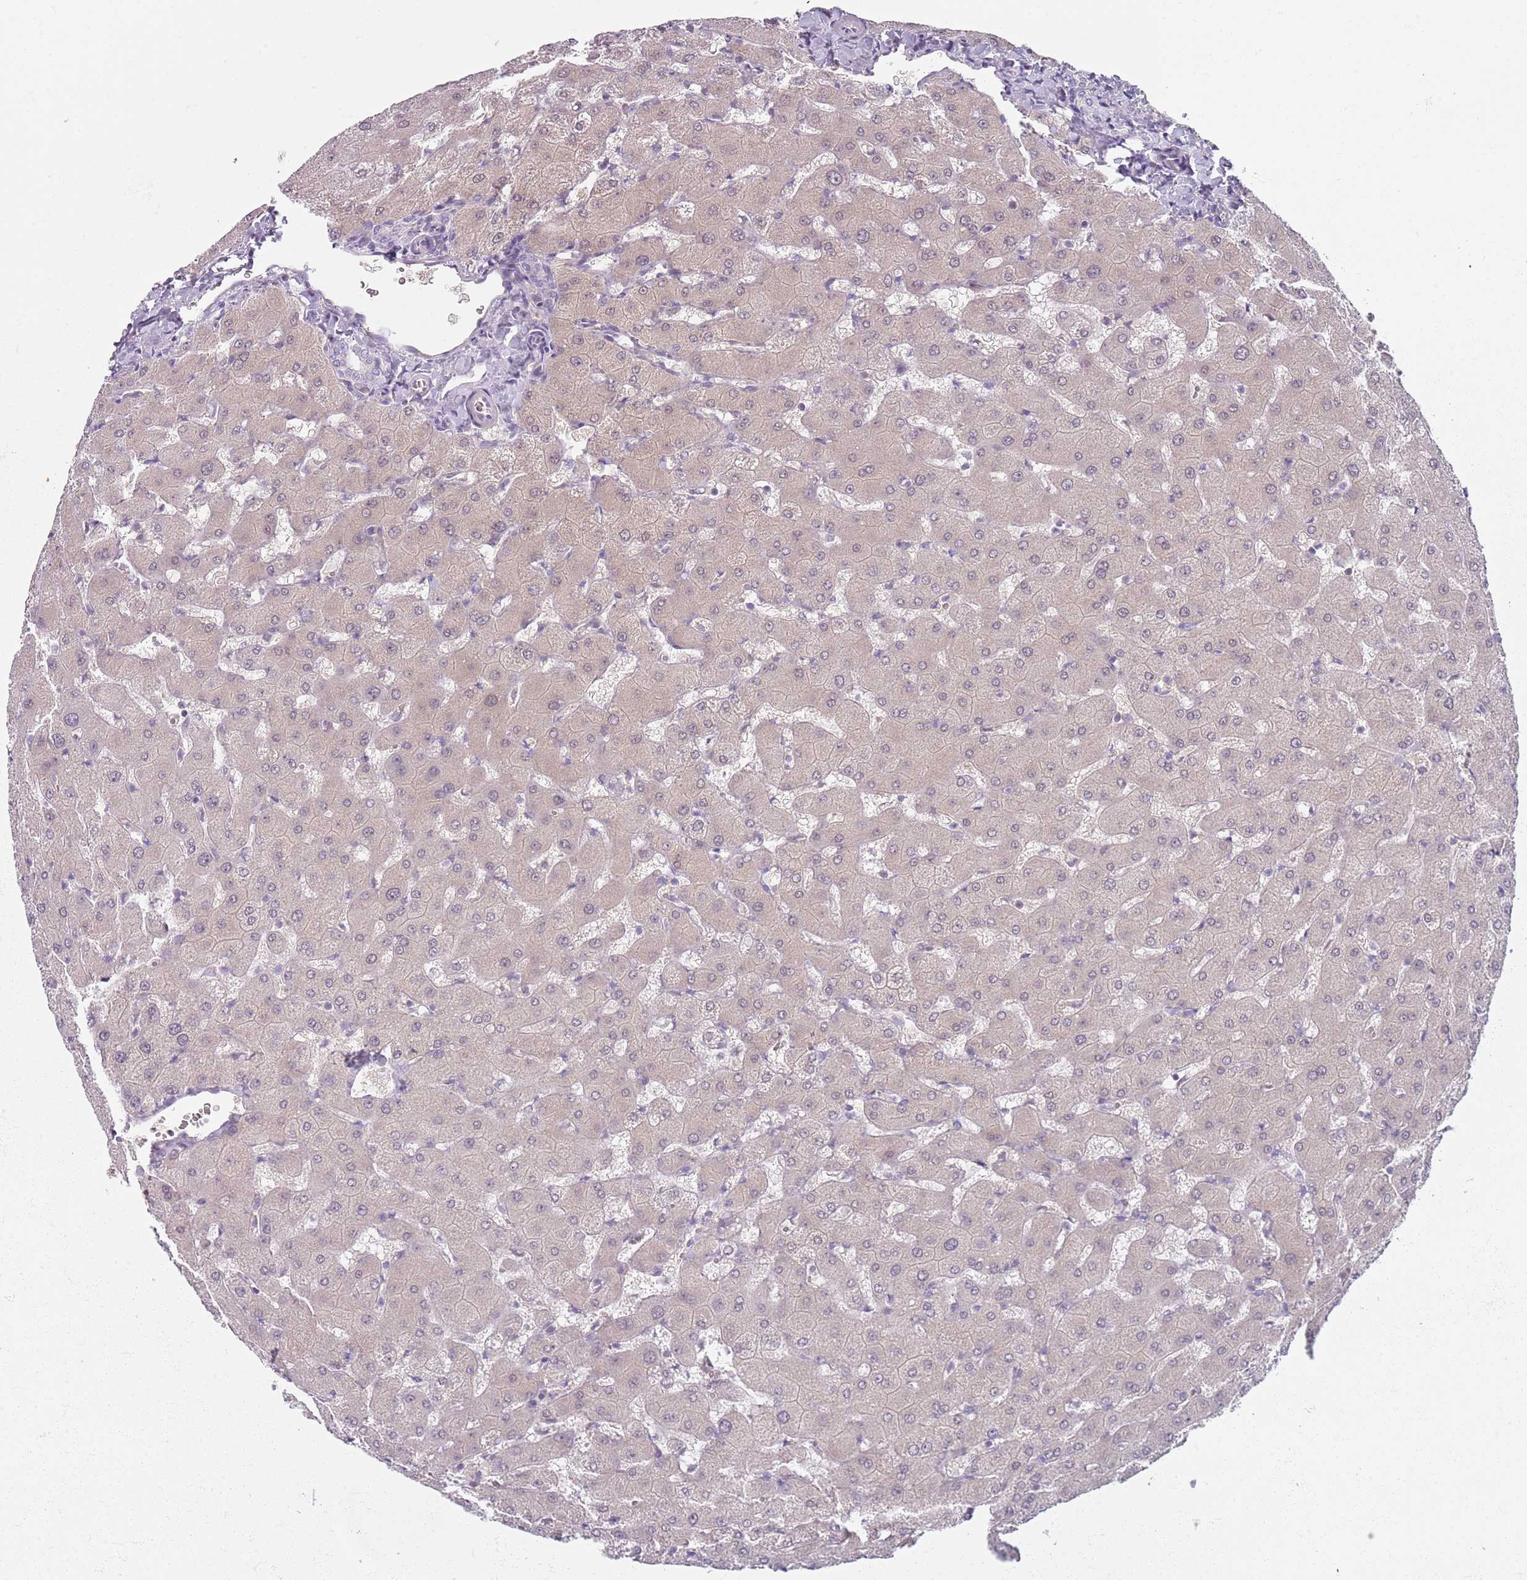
{"staining": {"intensity": "negative", "quantity": "none", "location": "none"}, "tissue": "liver", "cell_type": "Cholangiocytes", "image_type": "normal", "snomed": [{"axis": "morphology", "description": "Normal tissue, NOS"}, {"axis": "topography", "description": "Liver"}], "caption": "Immunohistochemistry (IHC) photomicrograph of unremarkable human liver stained for a protein (brown), which demonstrates no staining in cholangiocytes. (Brightfield microscopy of DAB IHC at high magnification).", "gene": "SLC26A6", "patient": {"sex": "female", "age": 63}}